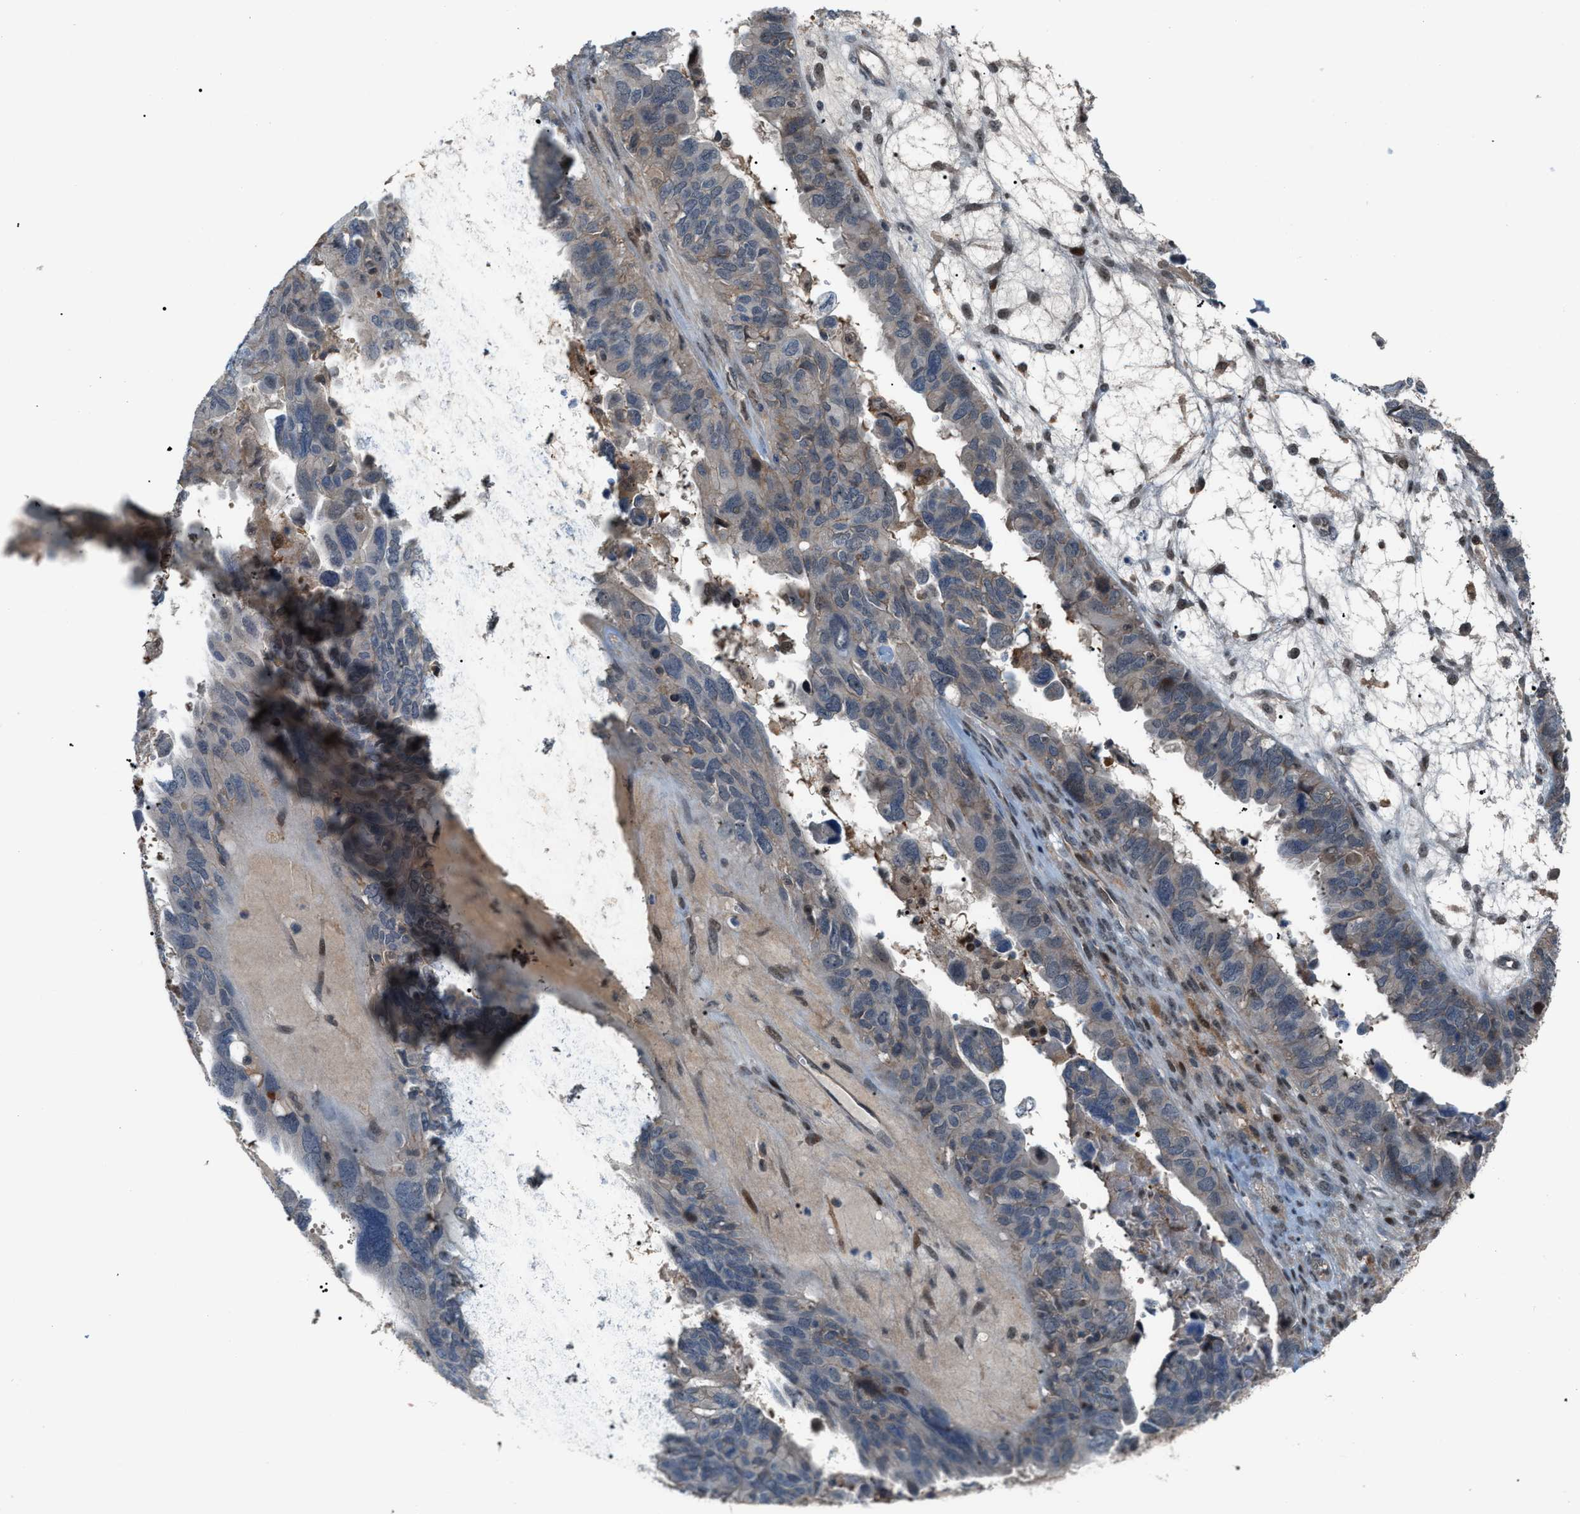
{"staining": {"intensity": "weak", "quantity": "<25%", "location": "cytoplasmic/membranous"}, "tissue": "ovarian cancer", "cell_type": "Tumor cells", "image_type": "cancer", "snomed": [{"axis": "morphology", "description": "Cystadenocarcinoma, serous, NOS"}, {"axis": "topography", "description": "Ovary"}], "caption": "The immunohistochemistry image has no significant expression in tumor cells of ovarian cancer tissue. Nuclei are stained in blue.", "gene": "RFFL", "patient": {"sex": "female", "age": 79}}